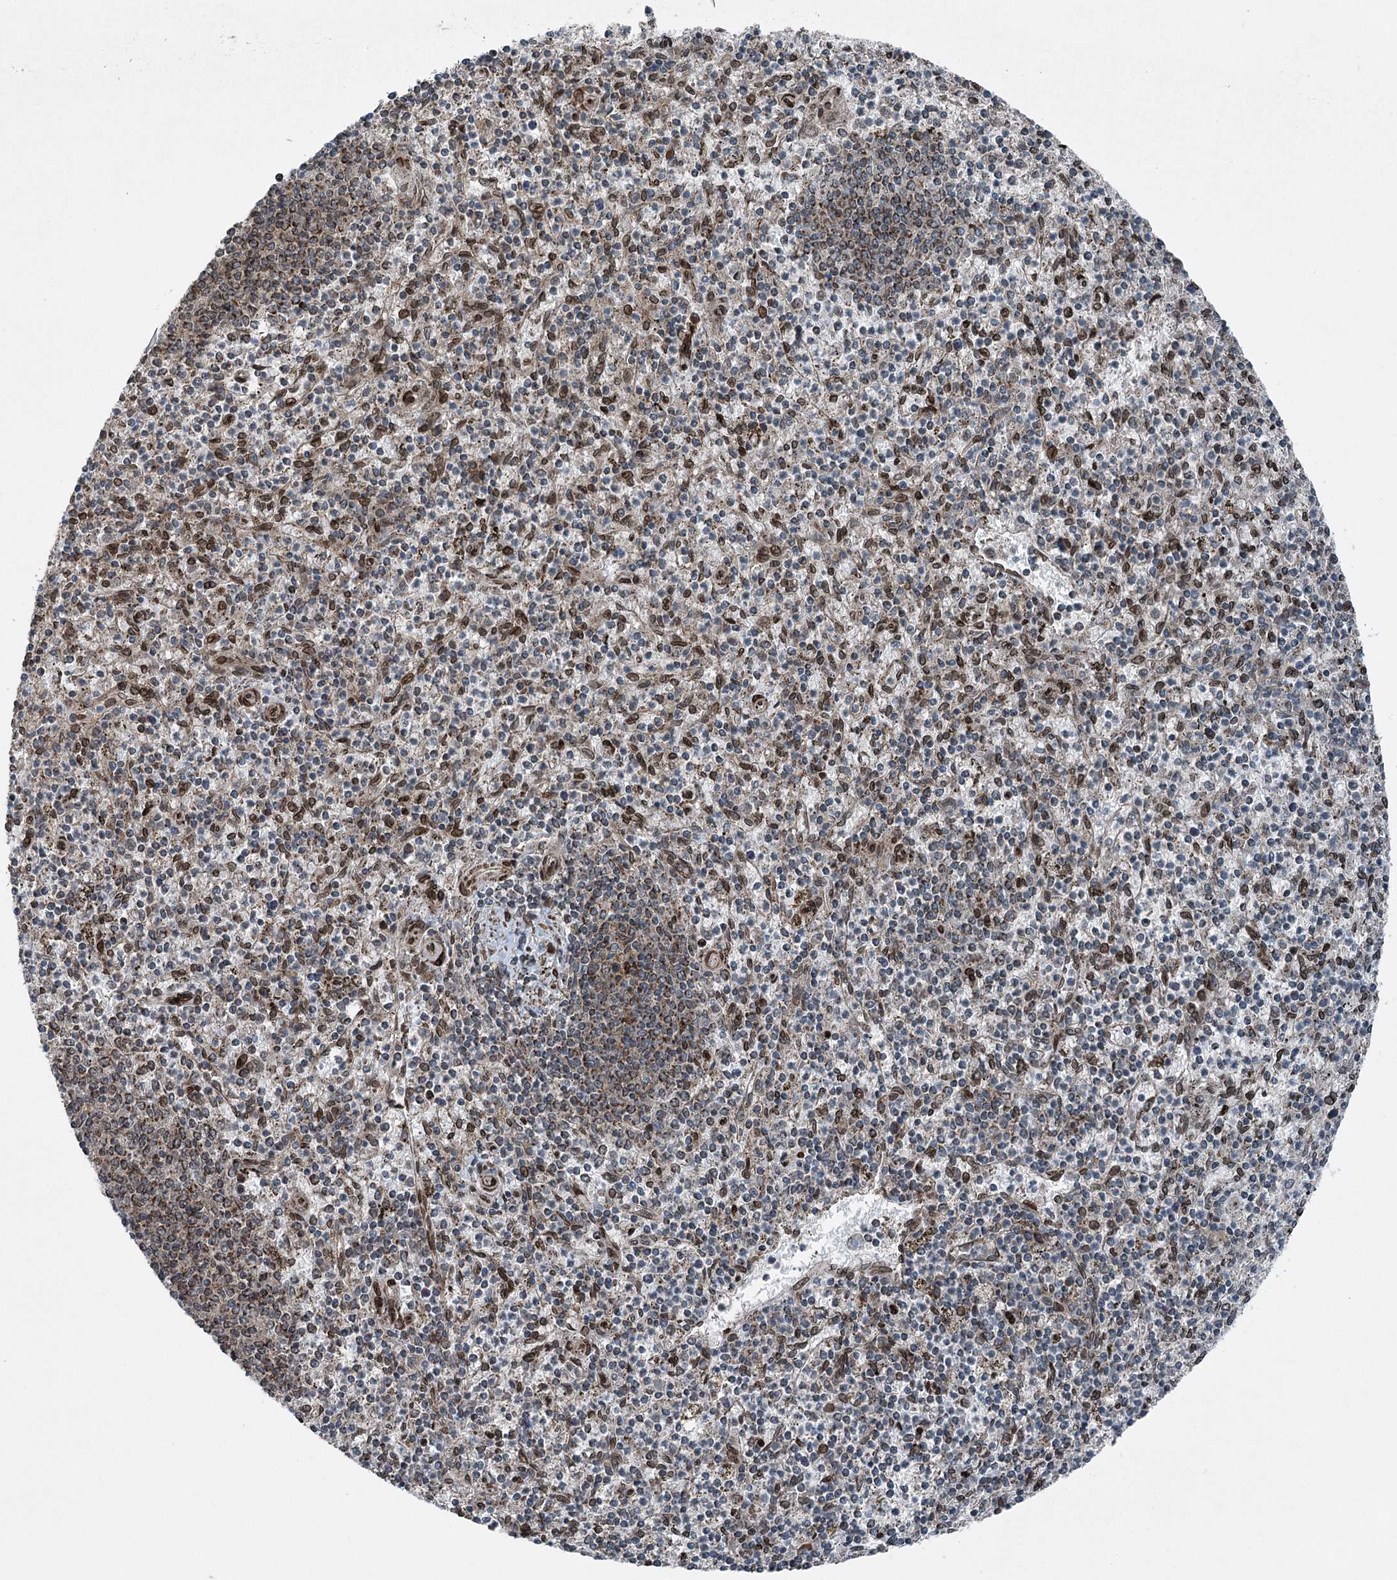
{"staining": {"intensity": "strong", "quantity": "25%-75%", "location": "cytoplasmic/membranous"}, "tissue": "spleen", "cell_type": "Cells in red pulp", "image_type": "normal", "snomed": [{"axis": "morphology", "description": "Normal tissue, NOS"}, {"axis": "topography", "description": "Spleen"}], "caption": "Spleen stained with immunohistochemistry shows strong cytoplasmic/membranous expression in approximately 25%-75% of cells in red pulp. Nuclei are stained in blue.", "gene": "BCKDHA", "patient": {"sex": "male", "age": 72}}